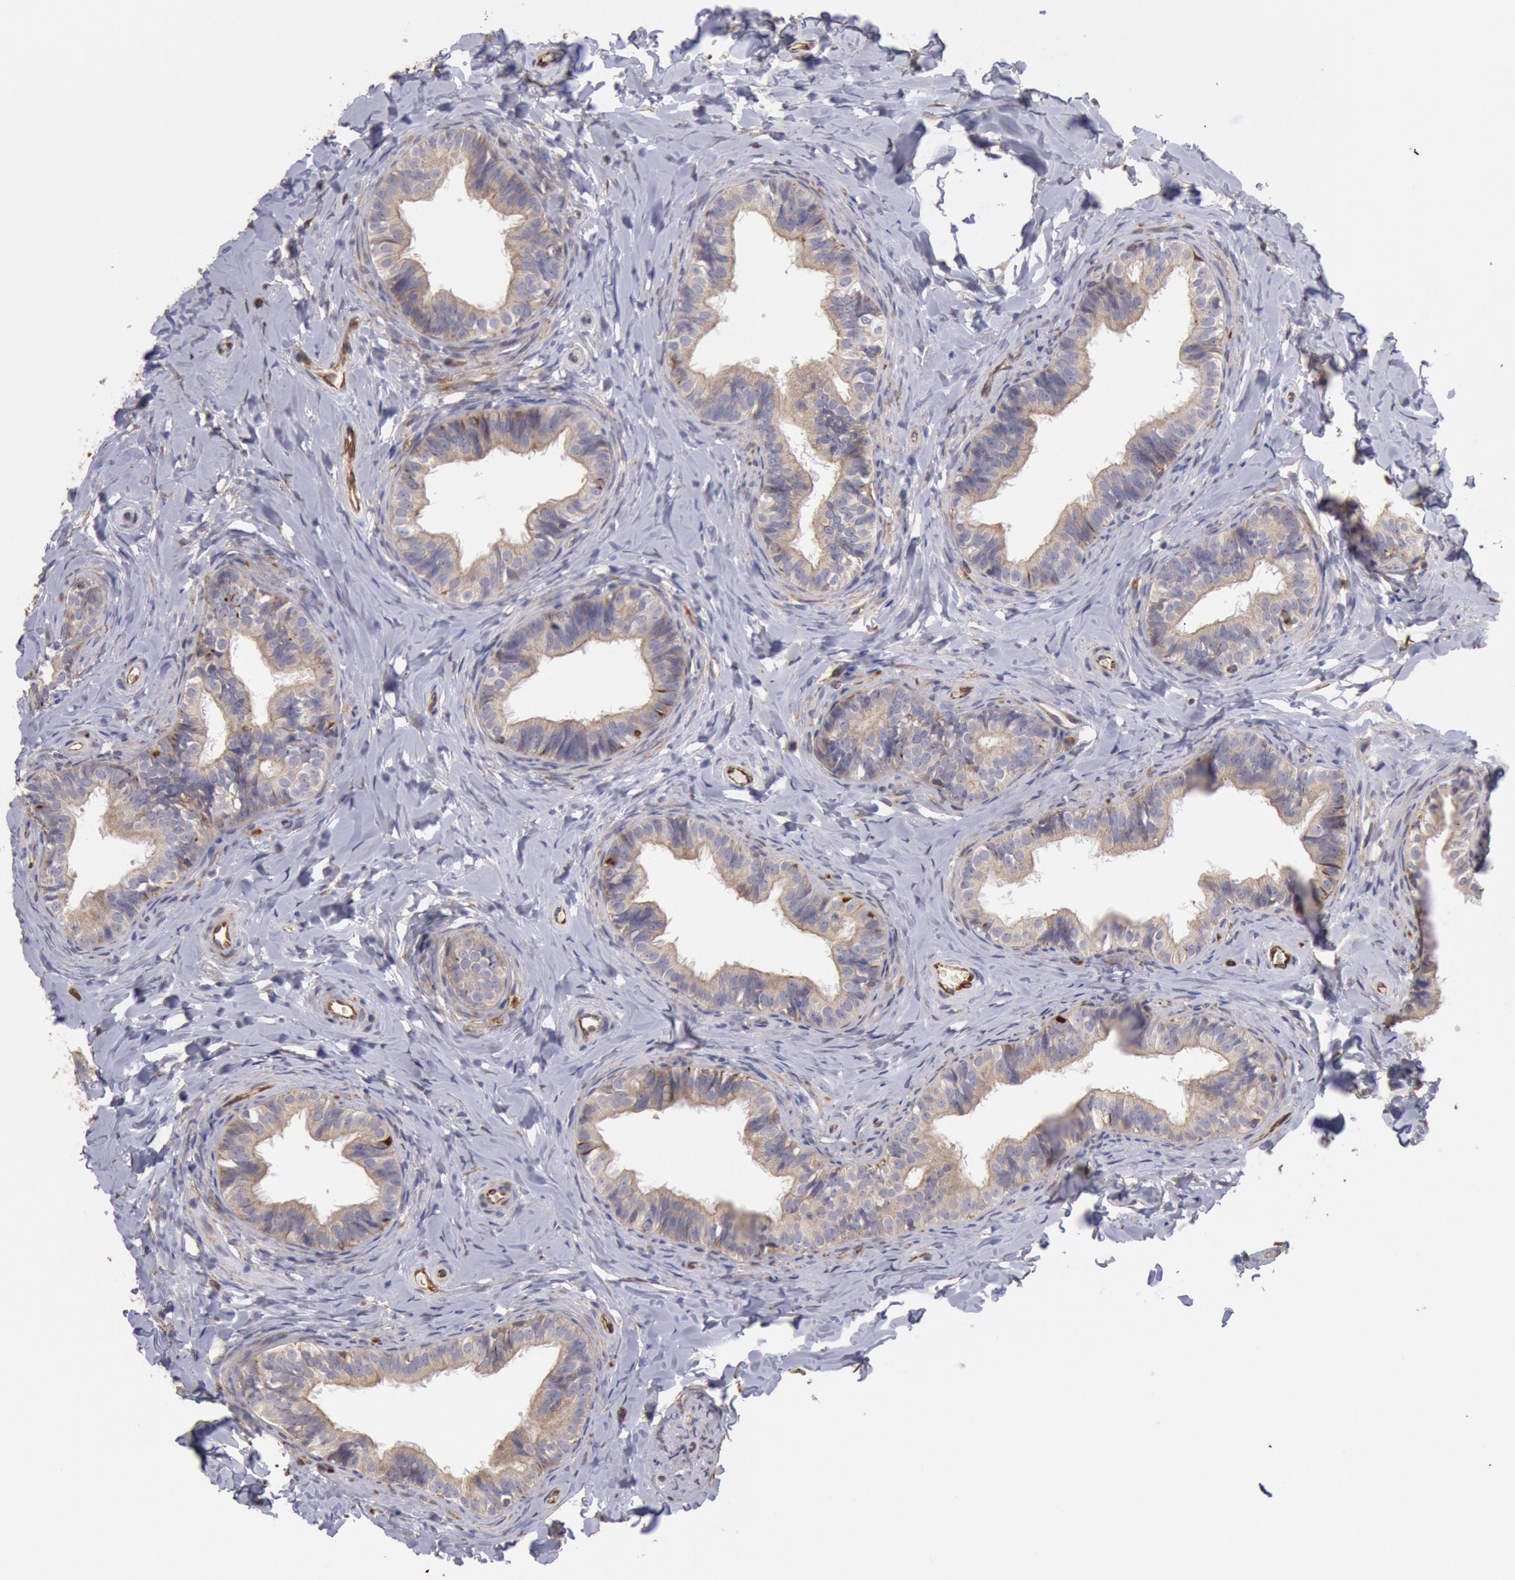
{"staining": {"intensity": "weak", "quantity": ">75%", "location": "cytoplasmic/membranous"}, "tissue": "epididymis", "cell_type": "Glandular cells", "image_type": "normal", "snomed": [{"axis": "morphology", "description": "Normal tissue, NOS"}, {"axis": "topography", "description": "Epididymis"}], "caption": "Brown immunohistochemical staining in normal human epididymis demonstrates weak cytoplasmic/membranous staining in about >75% of glandular cells. (Brightfield microscopy of DAB IHC at high magnification).", "gene": "RNF139", "patient": {"sex": "male", "age": 26}}